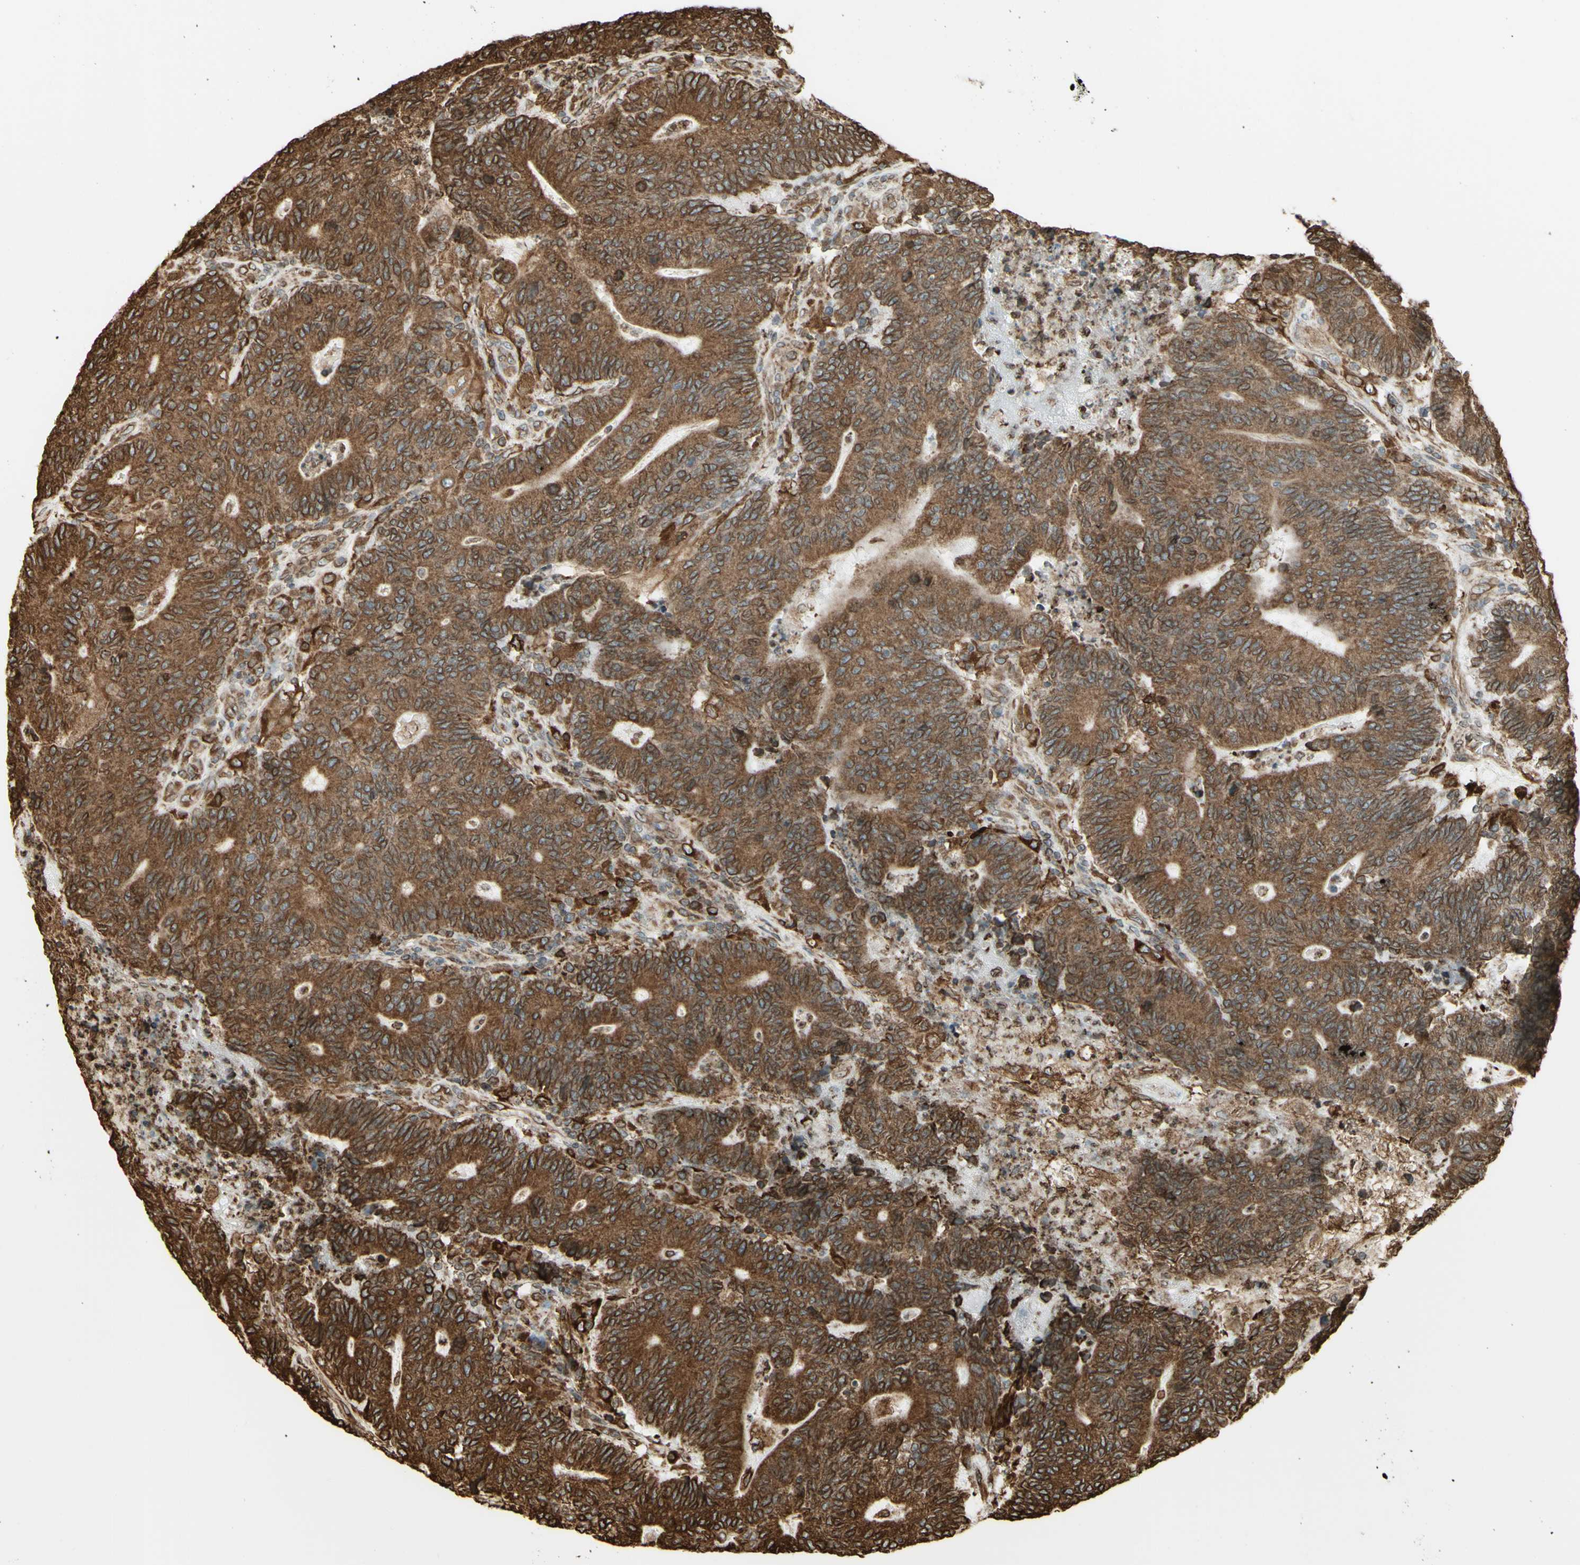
{"staining": {"intensity": "moderate", "quantity": ">75%", "location": "cytoplasmic/membranous"}, "tissue": "colorectal cancer", "cell_type": "Tumor cells", "image_type": "cancer", "snomed": [{"axis": "morphology", "description": "Normal tissue, NOS"}, {"axis": "morphology", "description": "Adenocarcinoma, NOS"}, {"axis": "topography", "description": "Colon"}], "caption": "Colorectal cancer stained with IHC exhibits moderate cytoplasmic/membranous positivity in about >75% of tumor cells.", "gene": "CANX", "patient": {"sex": "female", "age": 75}}